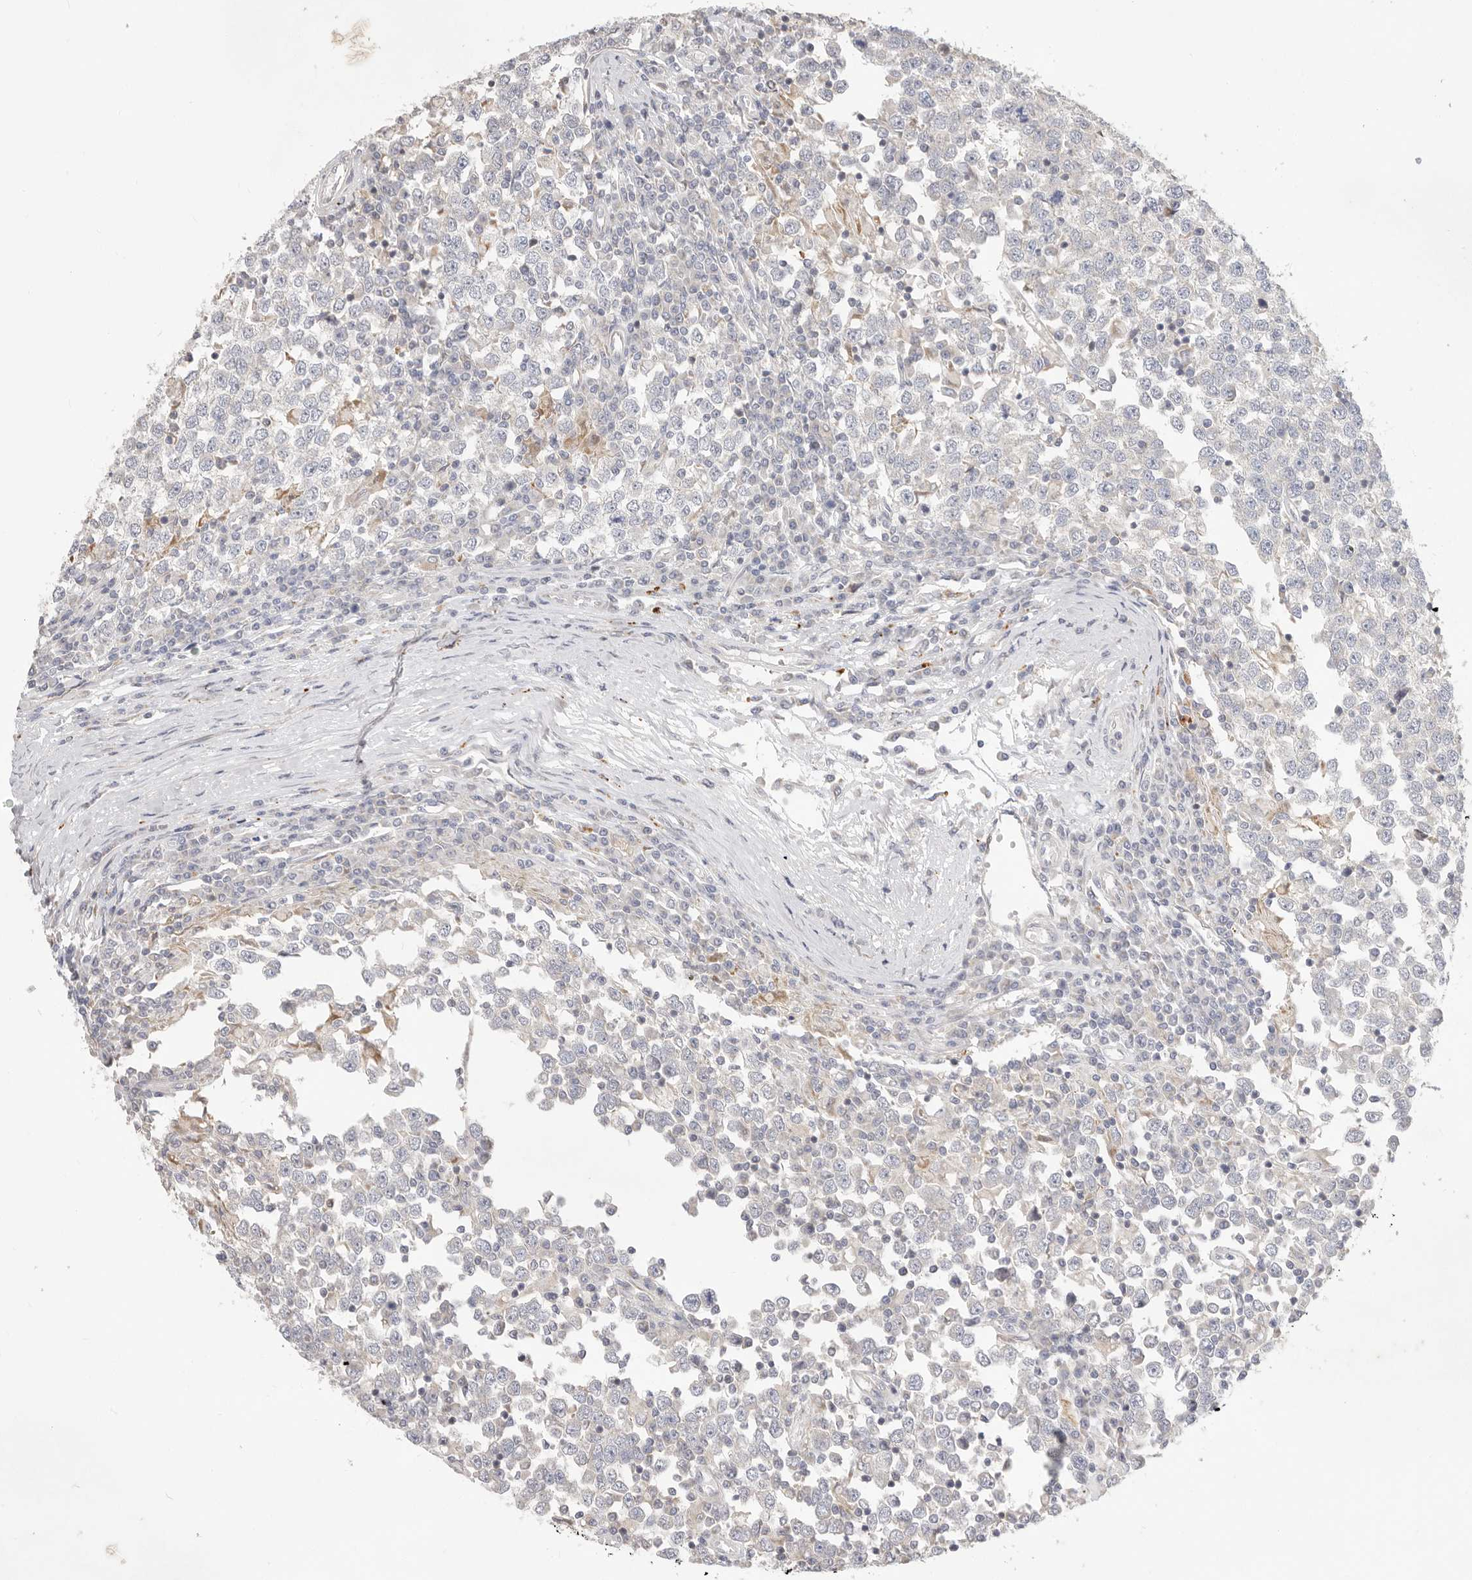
{"staining": {"intensity": "negative", "quantity": "none", "location": "none"}, "tissue": "testis cancer", "cell_type": "Tumor cells", "image_type": "cancer", "snomed": [{"axis": "morphology", "description": "Seminoma, NOS"}, {"axis": "topography", "description": "Testis"}], "caption": "A high-resolution photomicrograph shows immunohistochemistry staining of seminoma (testis), which demonstrates no significant staining in tumor cells.", "gene": "USH1C", "patient": {"sex": "male", "age": 65}}